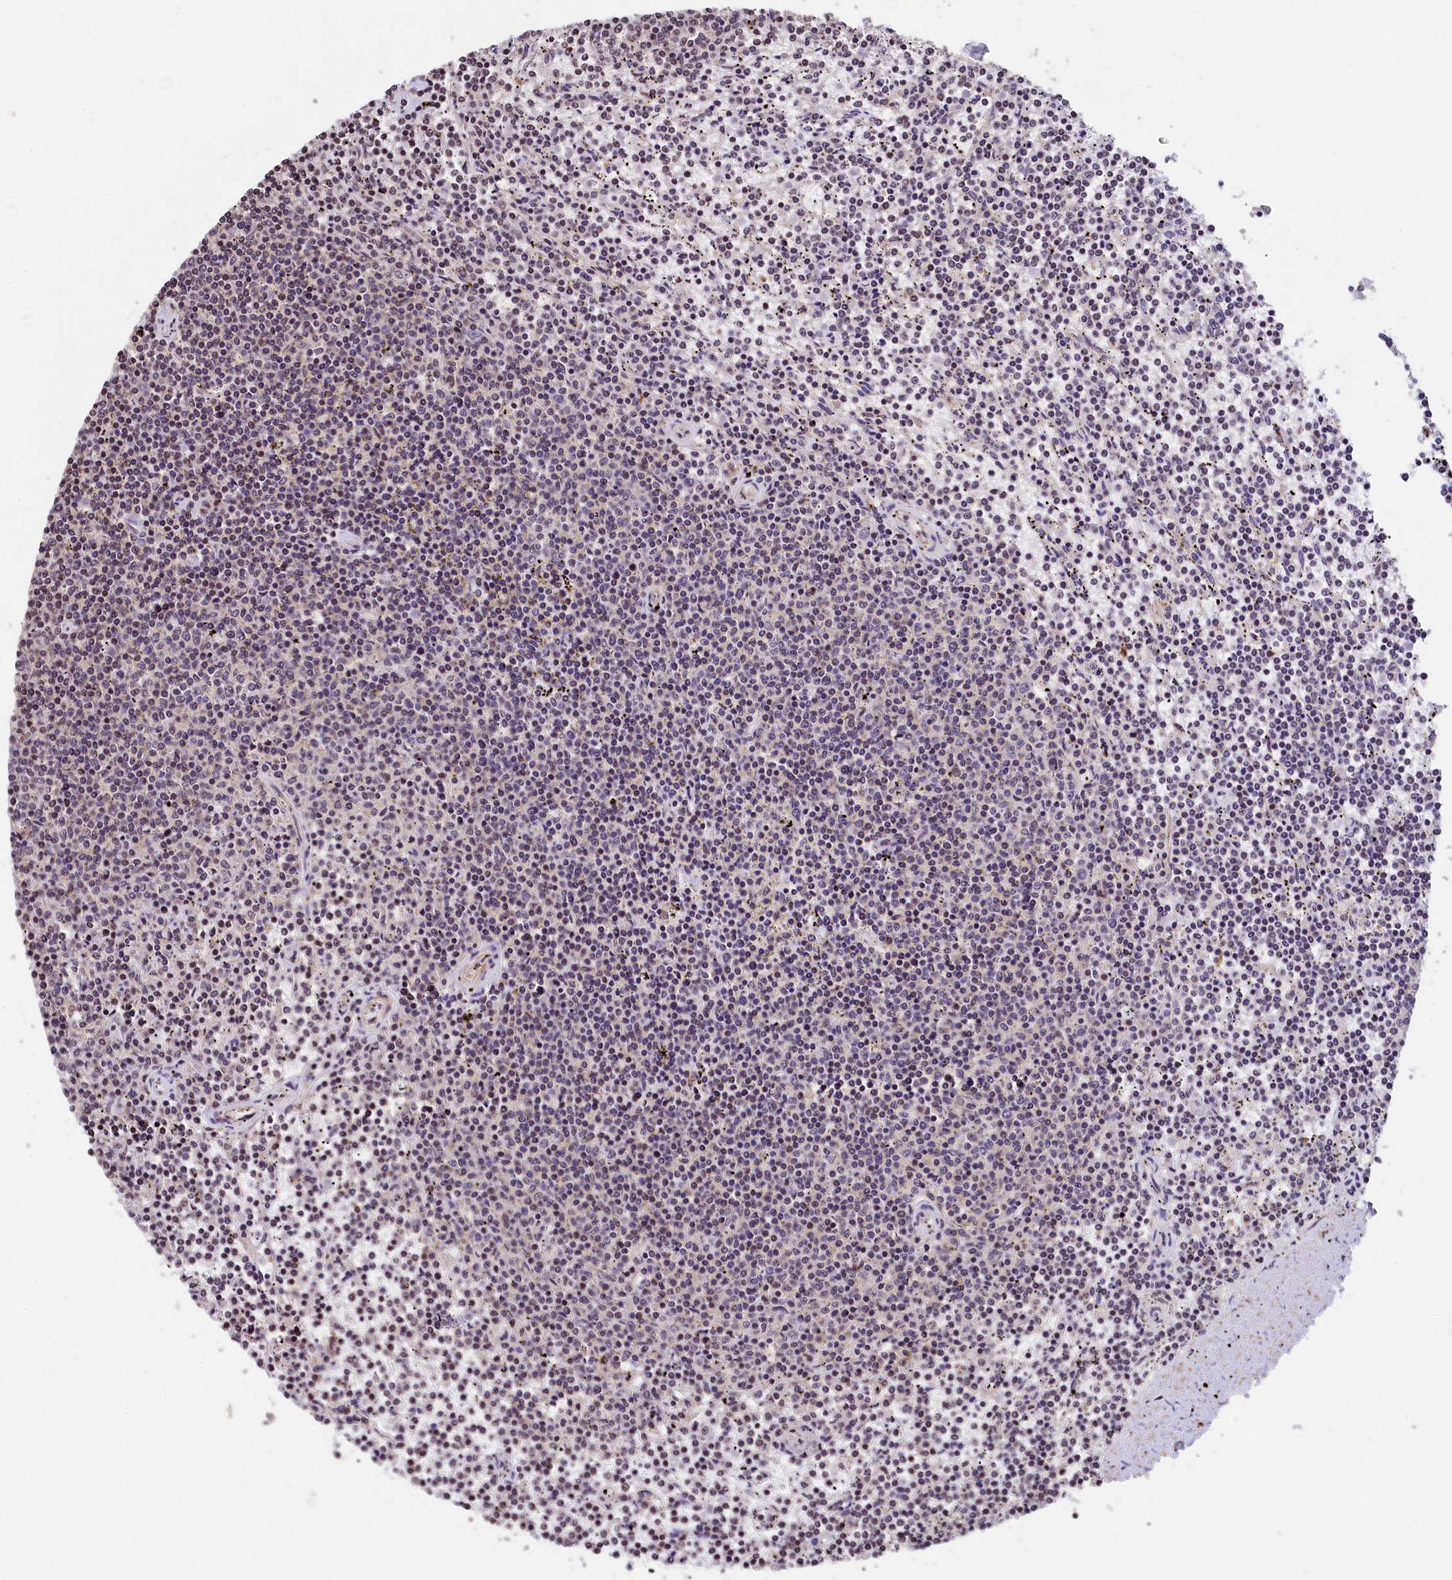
{"staining": {"intensity": "negative", "quantity": "none", "location": "none"}, "tissue": "lymphoma", "cell_type": "Tumor cells", "image_type": "cancer", "snomed": [{"axis": "morphology", "description": "Malignant lymphoma, non-Hodgkin's type, Low grade"}, {"axis": "topography", "description": "Spleen"}], "caption": "There is no significant expression in tumor cells of lymphoma.", "gene": "ZNF2", "patient": {"sex": "female", "age": 50}}